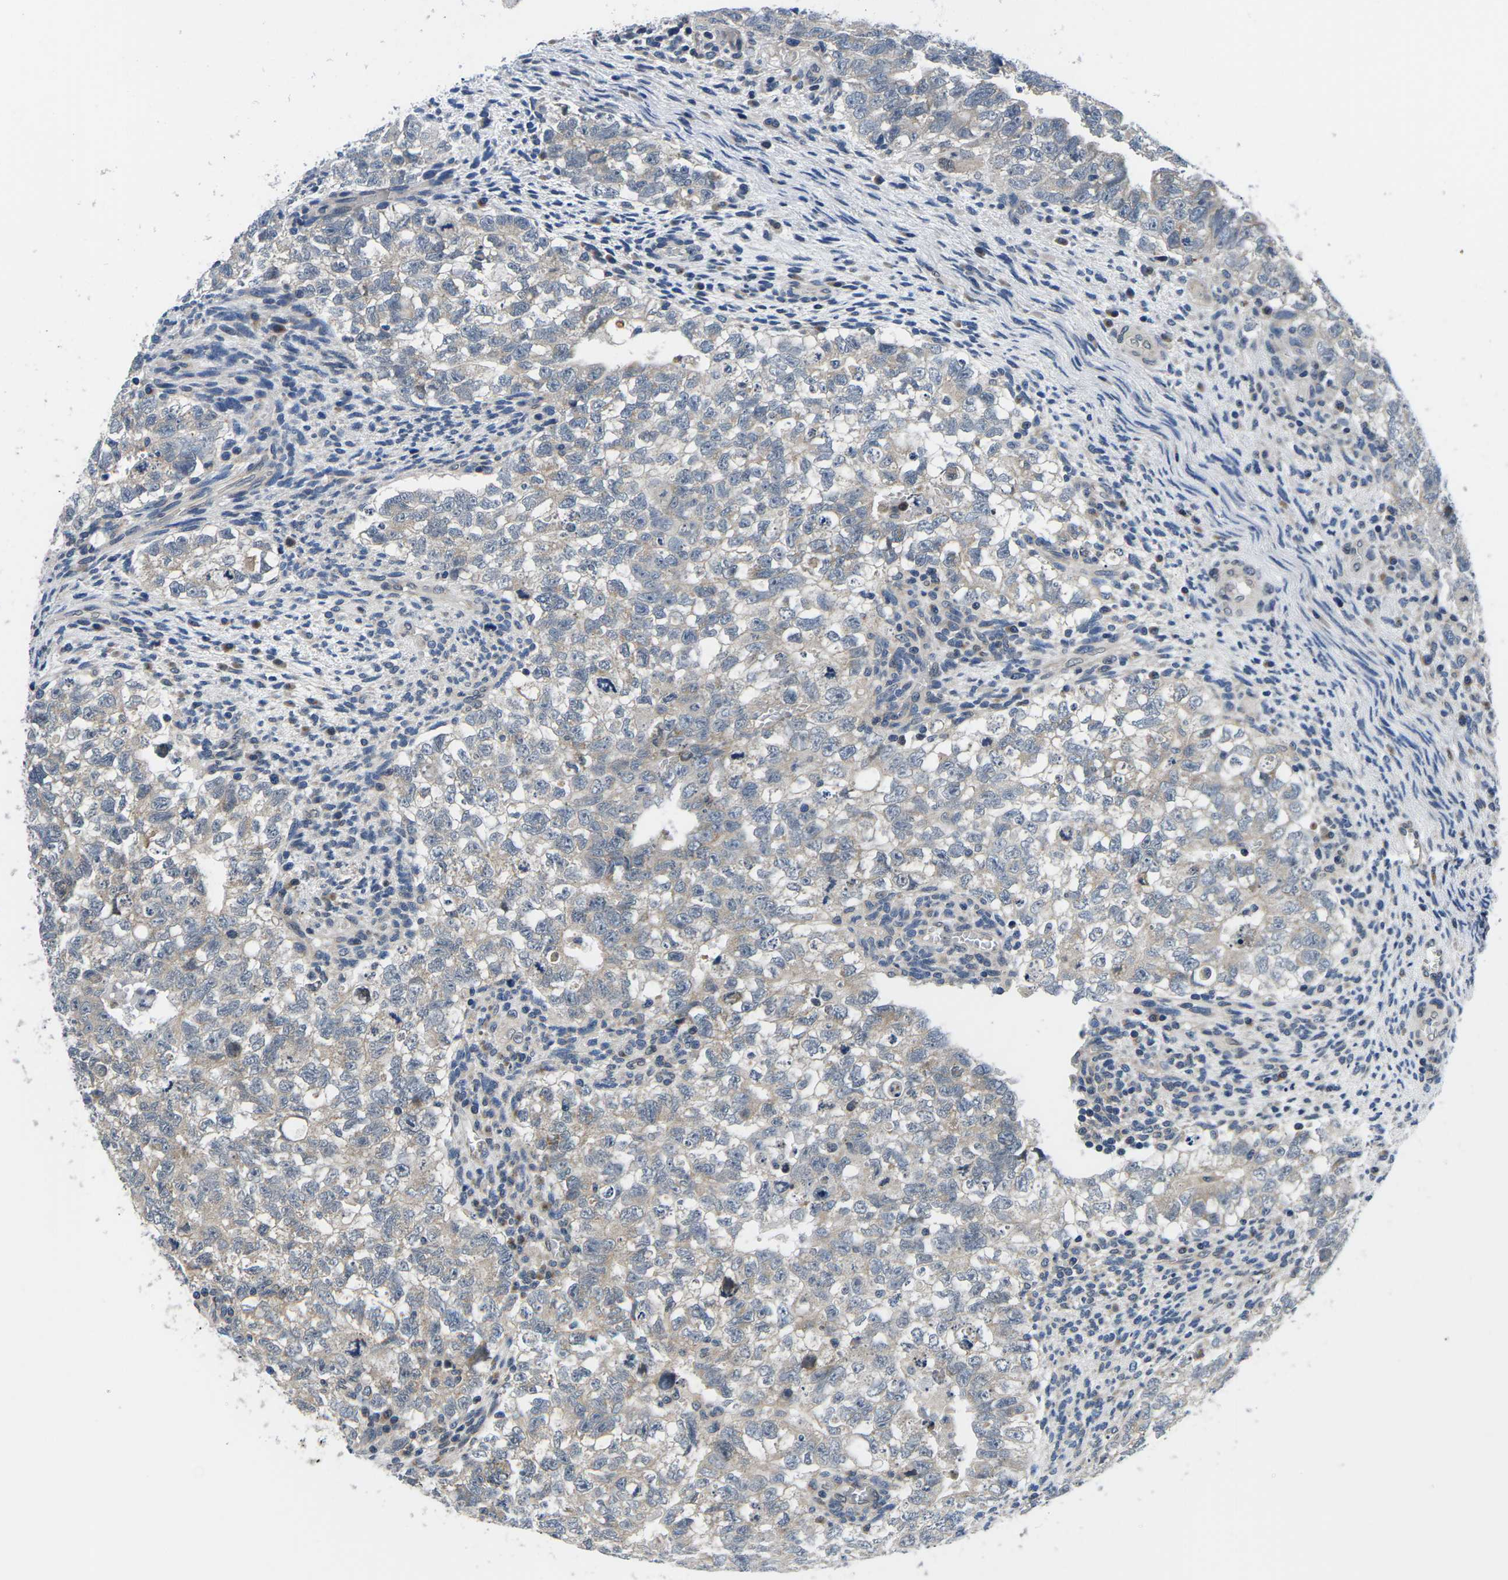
{"staining": {"intensity": "negative", "quantity": "none", "location": "none"}, "tissue": "testis cancer", "cell_type": "Tumor cells", "image_type": "cancer", "snomed": [{"axis": "morphology", "description": "Seminoma, NOS"}, {"axis": "morphology", "description": "Carcinoma, Embryonal, NOS"}, {"axis": "topography", "description": "Testis"}], "caption": "This is a image of immunohistochemistry staining of testis cancer, which shows no positivity in tumor cells.", "gene": "SNX10", "patient": {"sex": "male", "age": 38}}